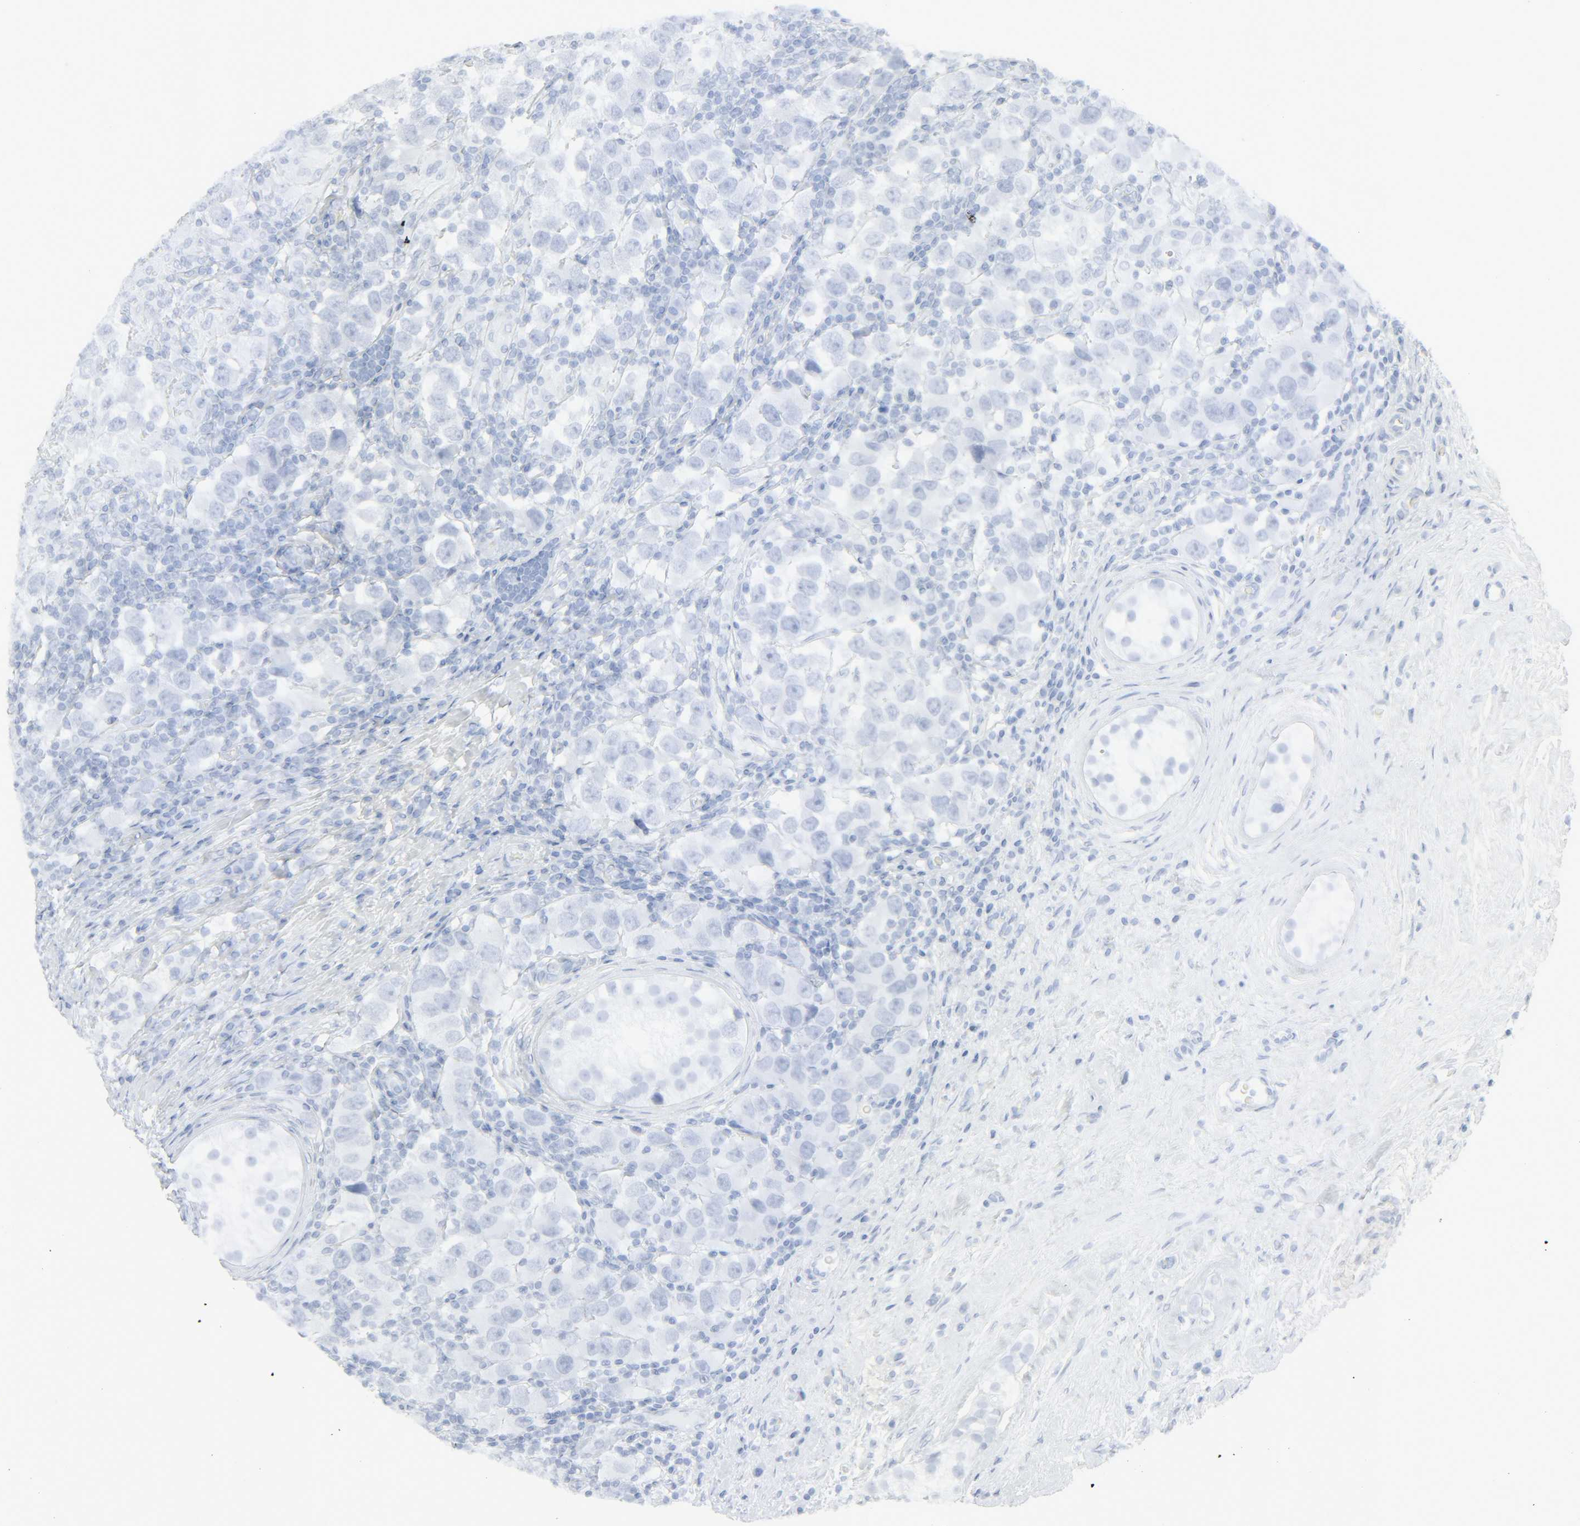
{"staining": {"intensity": "negative", "quantity": "none", "location": "none"}, "tissue": "testis cancer", "cell_type": "Tumor cells", "image_type": "cancer", "snomed": [{"axis": "morphology", "description": "Carcinoma, Embryonal, NOS"}, {"axis": "topography", "description": "Testis"}], "caption": "Tumor cells show no significant expression in testis cancer.", "gene": "ZBTB16", "patient": {"sex": "male", "age": 21}}